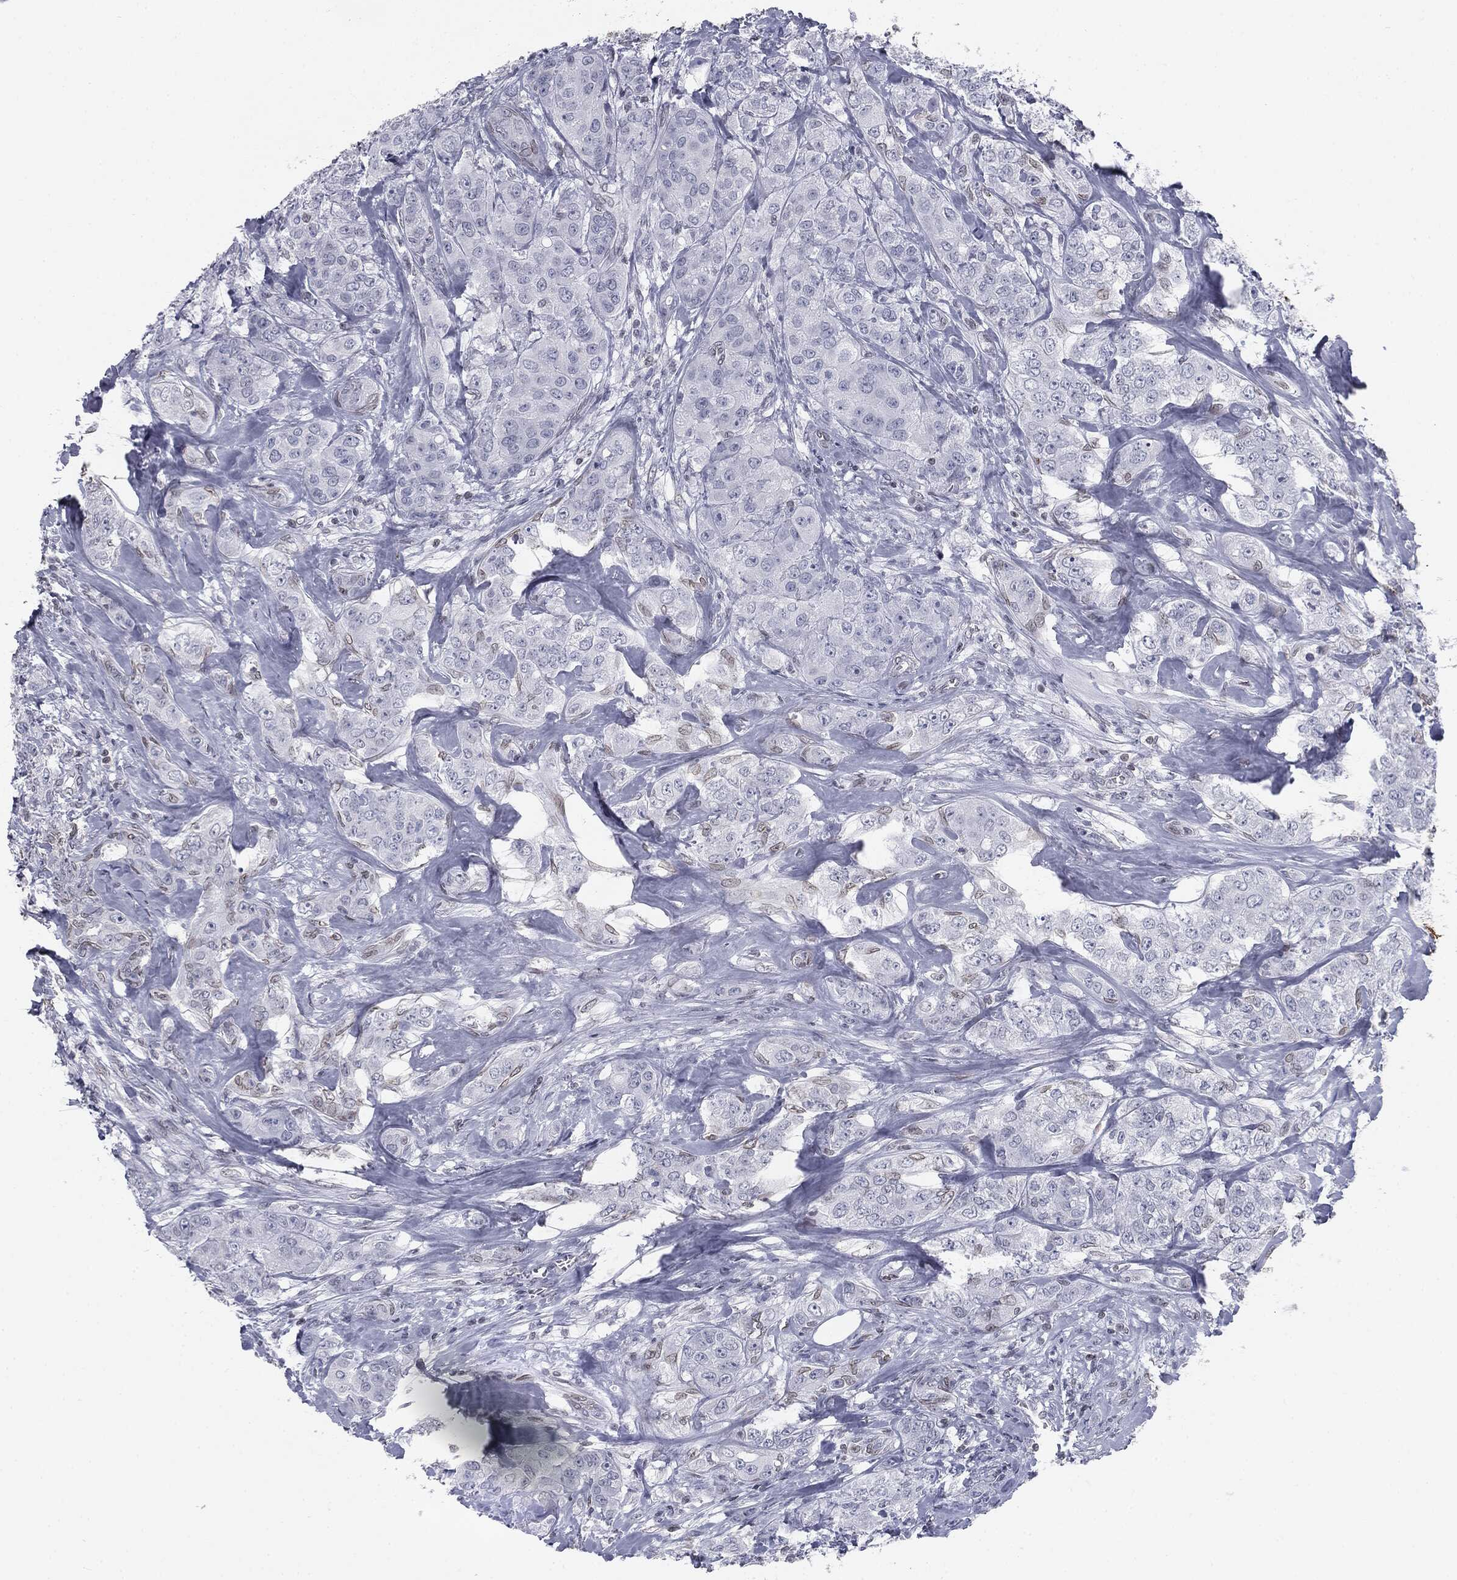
{"staining": {"intensity": "negative", "quantity": "none", "location": "none"}, "tissue": "breast cancer", "cell_type": "Tumor cells", "image_type": "cancer", "snomed": [{"axis": "morphology", "description": "Normal tissue, NOS"}, {"axis": "morphology", "description": "Duct carcinoma"}, {"axis": "topography", "description": "Breast"}], "caption": "Histopathology image shows no significant protein expression in tumor cells of breast infiltrating ductal carcinoma. Brightfield microscopy of immunohistochemistry (IHC) stained with DAB (3,3'-diaminobenzidine) (brown) and hematoxylin (blue), captured at high magnification.", "gene": "ALDOB", "patient": {"sex": "female", "age": 43}}